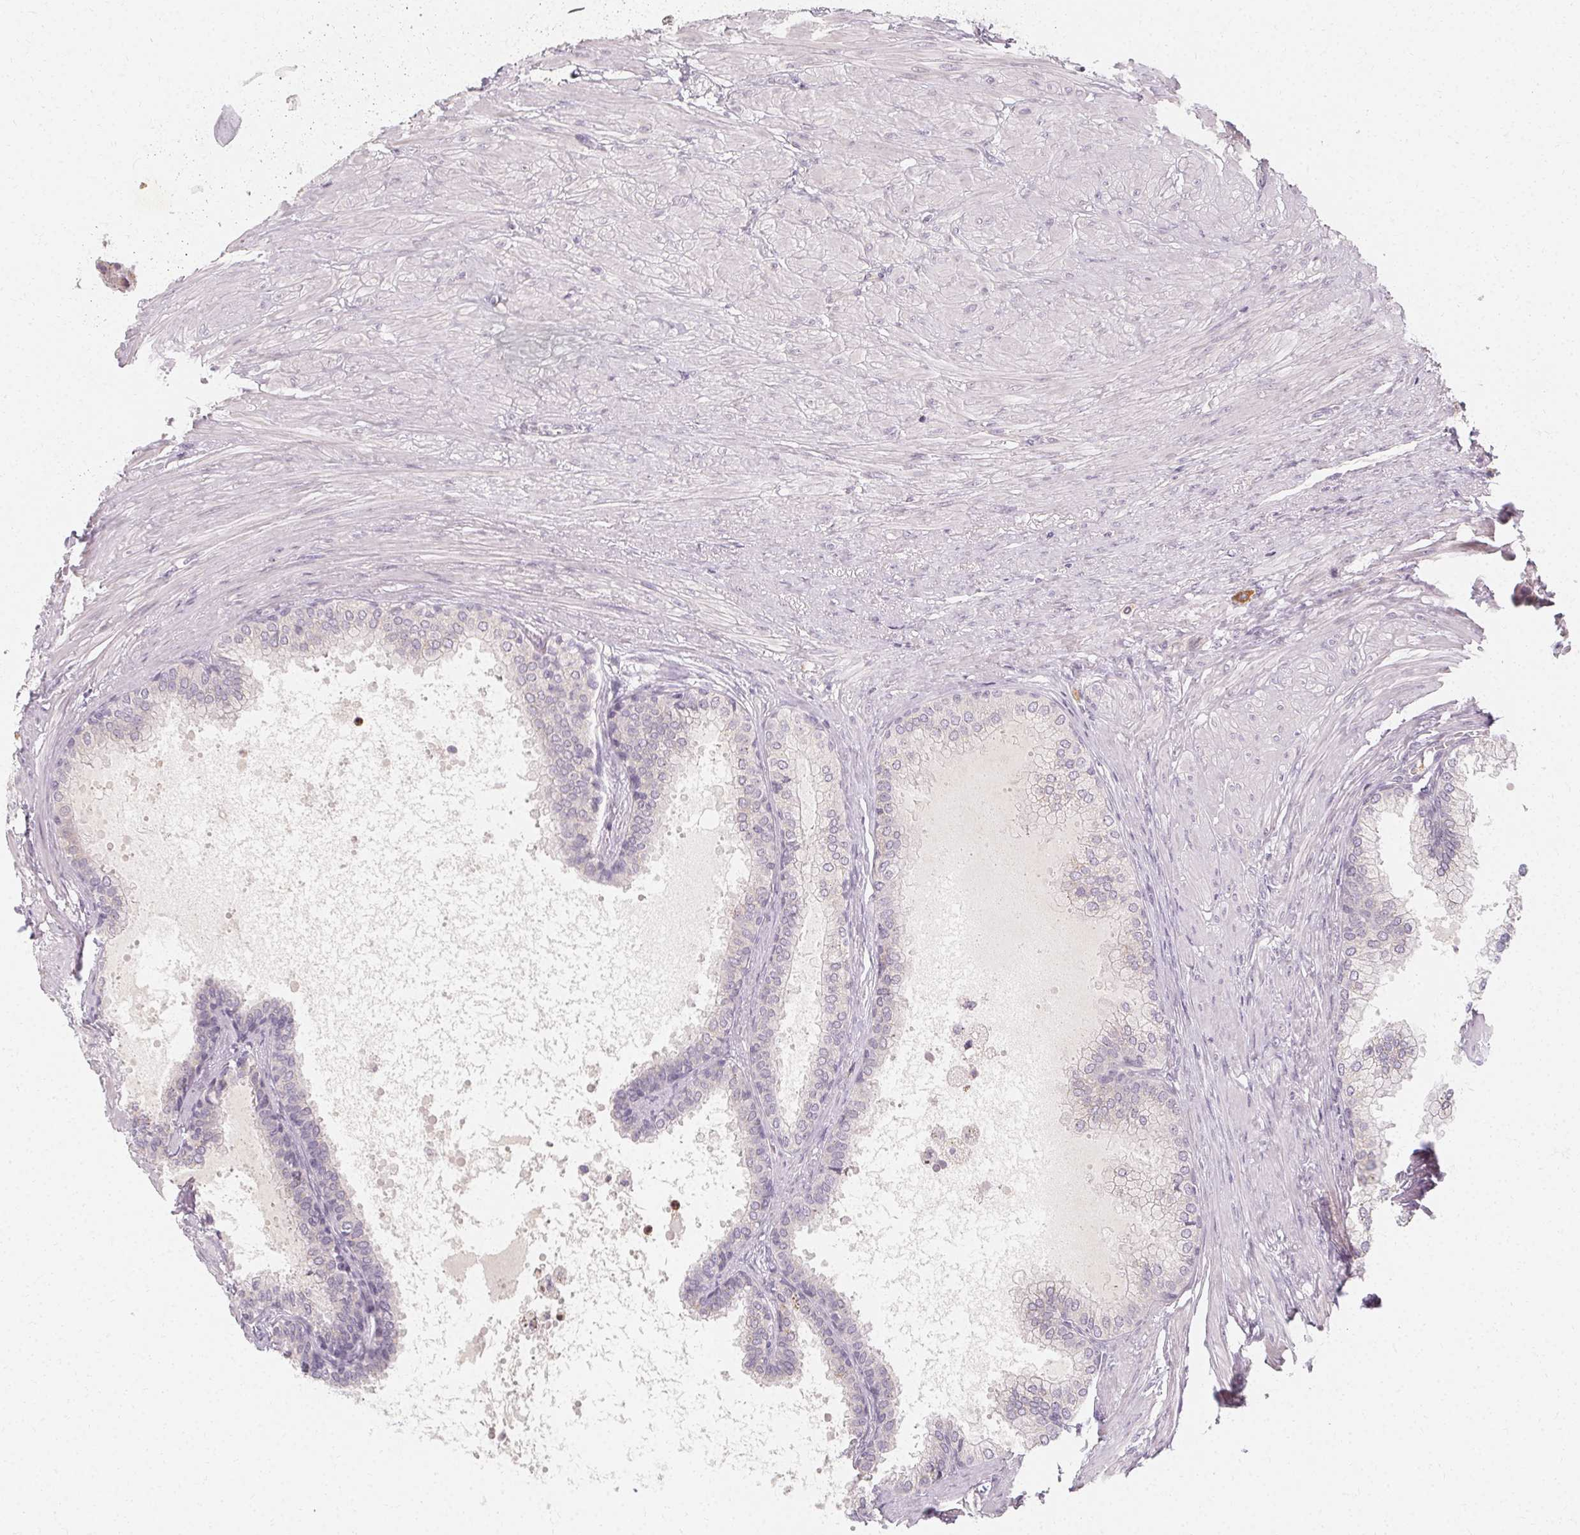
{"staining": {"intensity": "negative", "quantity": "none", "location": "none"}, "tissue": "prostate", "cell_type": "Glandular cells", "image_type": "normal", "snomed": [{"axis": "morphology", "description": "Normal tissue, NOS"}, {"axis": "topography", "description": "Prostate"}, {"axis": "topography", "description": "Peripheral nerve tissue"}], "caption": "High magnification brightfield microscopy of normal prostate stained with DAB (3,3'-diaminobenzidine) (brown) and counterstained with hematoxylin (blue): glandular cells show no significant positivity.", "gene": "CLCNKA", "patient": {"sex": "male", "age": 55}}